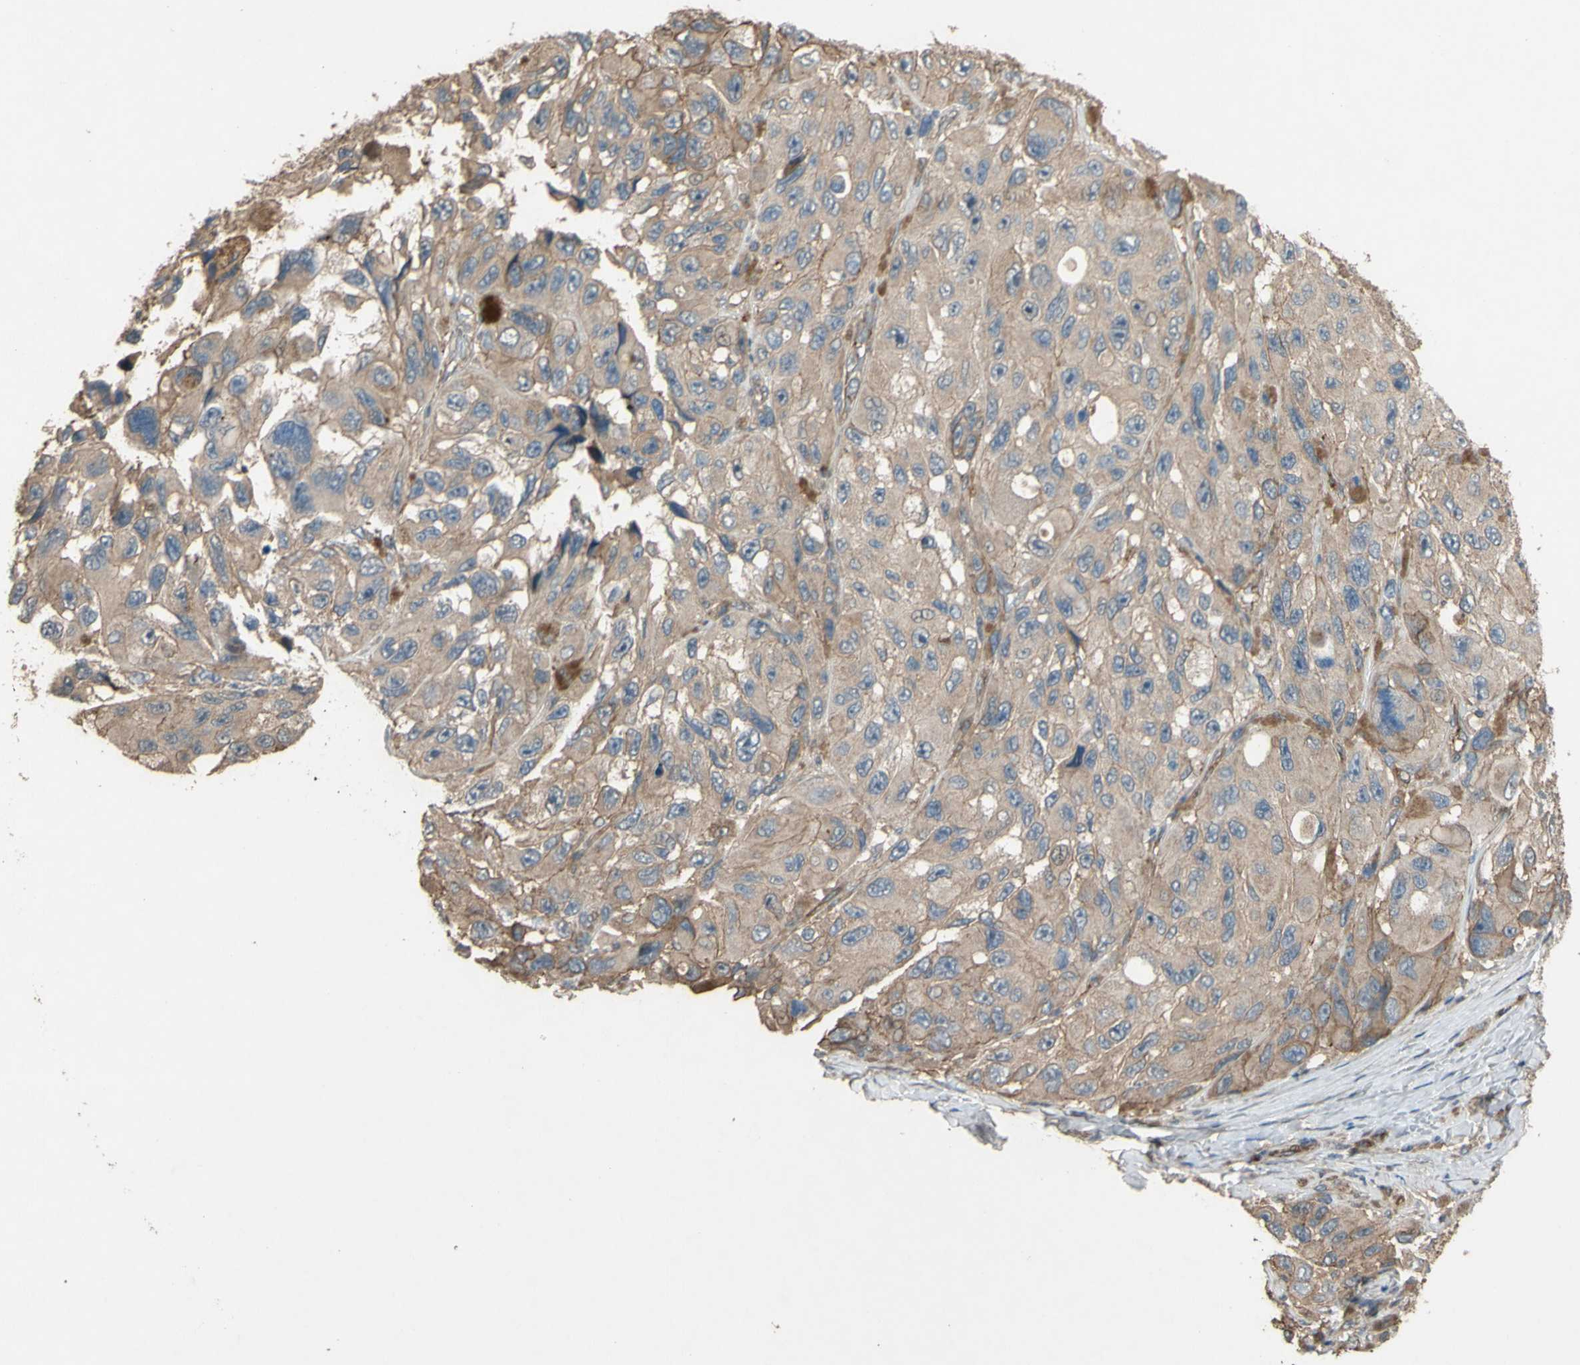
{"staining": {"intensity": "moderate", "quantity": ">75%", "location": "cytoplasmic/membranous"}, "tissue": "melanoma", "cell_type": "Tumor cells", "image_type": "cancer", "snomed": [{"axis": "morphology", "description": "Malignant melanoma, NOS"}, {"axis": "topography", "description": "Skin"}], "caption": "The histopathology image shows a brown stain indicating the presence of a protein in the cytoplasmic/membranous of tumor cells in melanoma.", "gene": "SHROOM4", "patient": {"sex": "female", "age": 73}}